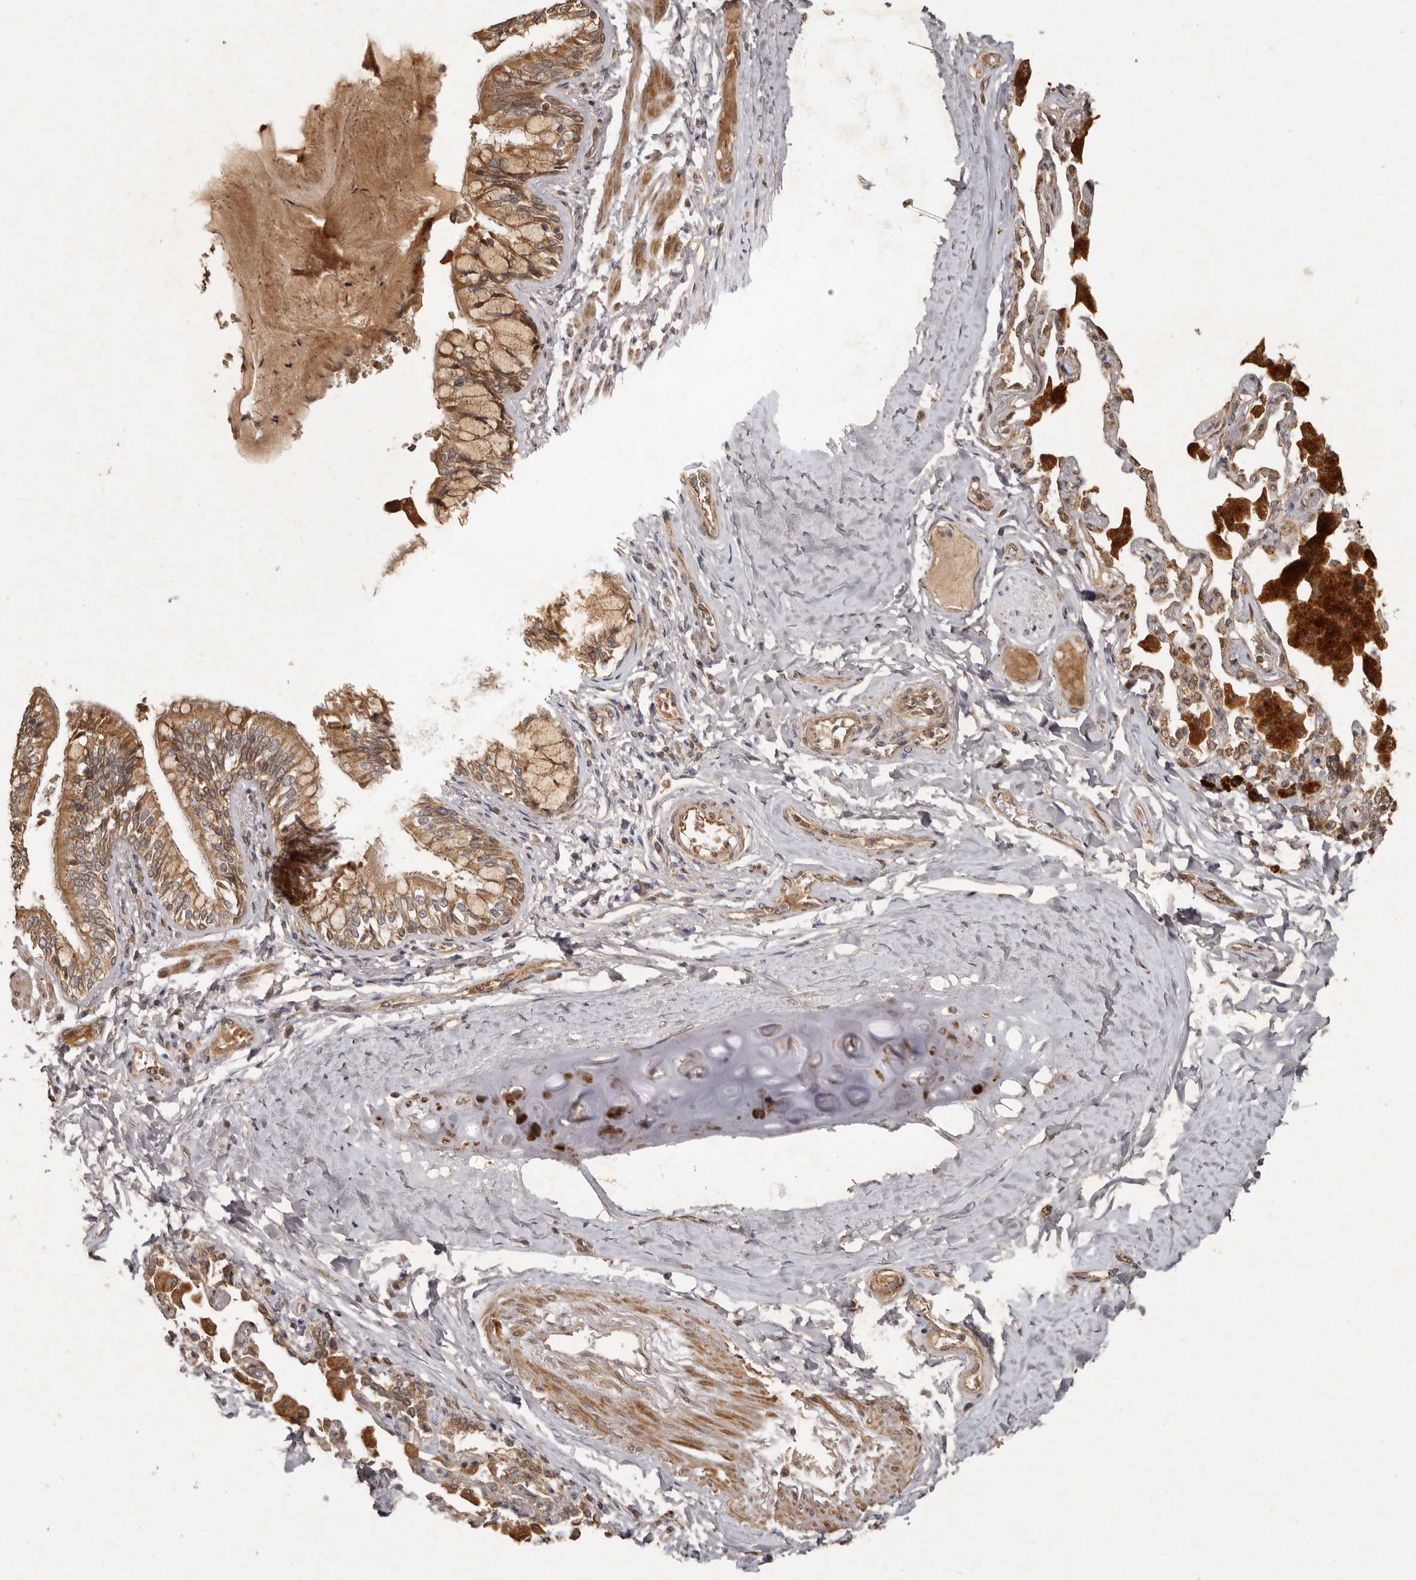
{"staining": {"intensity": "moderate", "quantity": ">75%", "location": "cytoplasmic/membranous"}, "tissue": "bronchus", "cell_type": "Respiratory epithelial cells", "image_type": "normal", "snomed": [{"axis": "morphology", "description": "Normal tissue, NOS"}, {"axis": "morphology", "description": "Inflammation, NOS"}, {"axis": "topography", "description": "Bronchus"}, {"axis": "topography", "description": "Lung"}], "caption": "Unremarkable bronchus was stained to show a protein in brown. There is medium levels of moderate cytoplasmic/membranous staining in approximately >75% of respiratory epithelial cells.", "gene": "SEMA3A", "patient": {"sex": "female", "age": 46}}